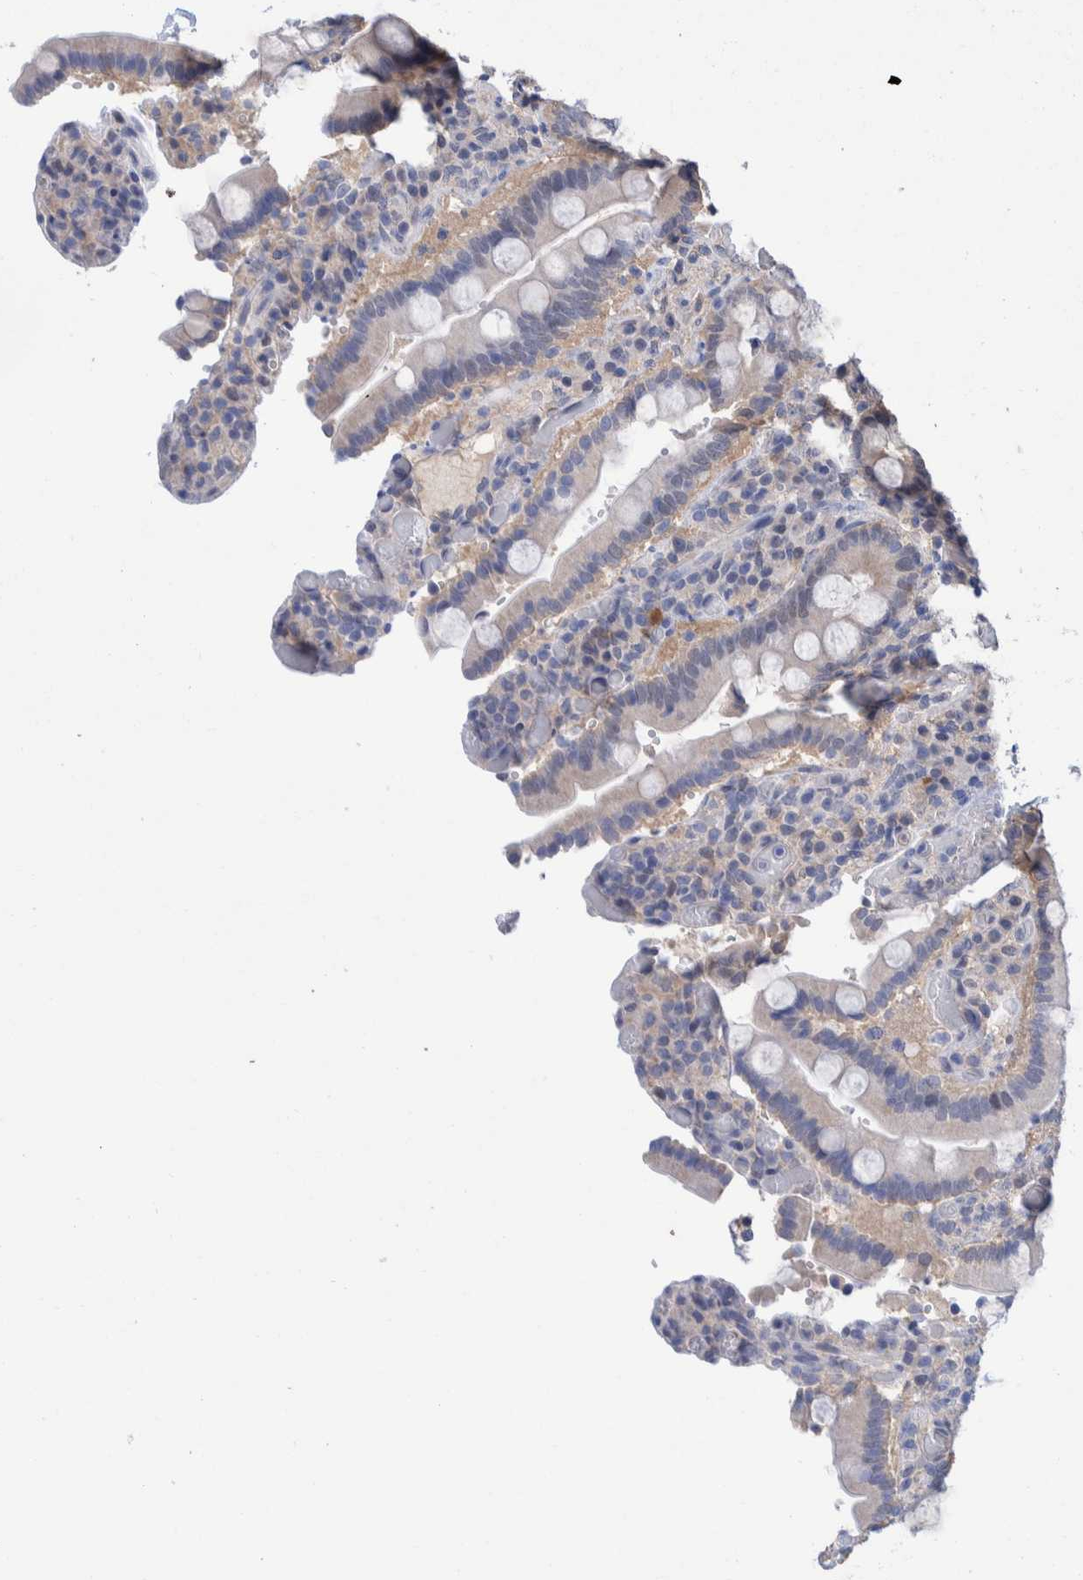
{"staining": {"intensity": "weak", "quantity": "25%-75%", "location": "cytoplasmic/membranous,nuclear"}, "tissue": "duodenum", "cell_type": "Glandular cells", "image_type": "normal", "snomed": [{"axis": "morphology", "description": "Normal tissue, NOS"}, {"axis": "topography", "description": "Small intestine, NOS"}], "caption": "Weak cytoplasmic/membranous,nuclear protein positivity is appreciated in approximately 25%-75% of glandular cells in duodenum. Ihc stains the protein of interest in brown and the nuclei are stained blue.", "gene": "PFAS", "patient": {"sex": "female", "age": 71}}